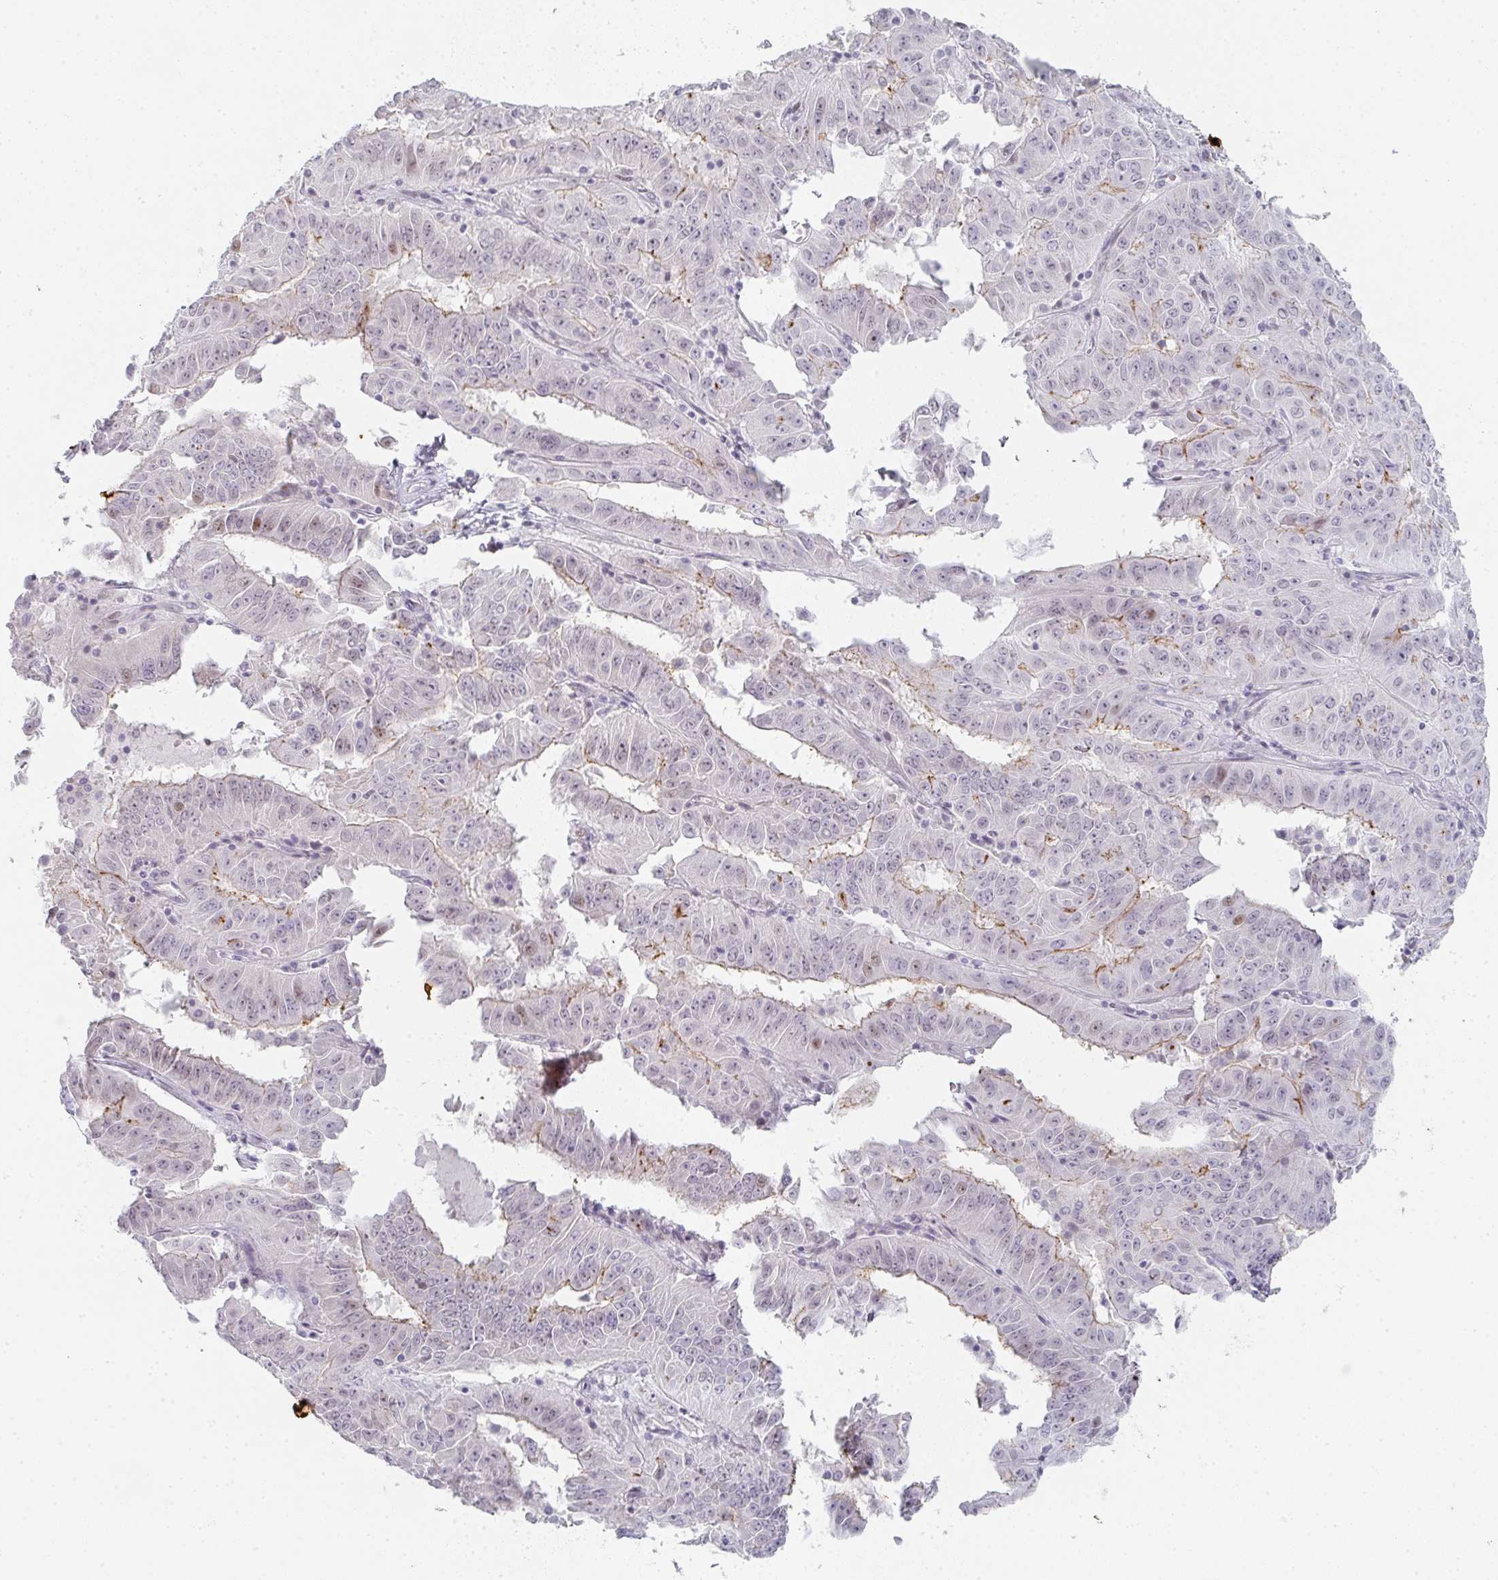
{"staining": {"intensity": "negative", "quantity": "none", "location": "none"}, "tissue": "pancreatic cancer", "cell_type": "Tumor cells", "image_type": "cancer", "snomed": [{"axis": "morphology", "description": "Adenocarcinoma, NOS"}, {"axis": "topography", "description": "Pancreas"}], "caption": "Immunohistochemistry image of neoplastic tissue: human pancreatic cancer (adenocarcinoma) stained with DAB displays no significant protein positivity in tumor cells.", "gene": "POU2AF2", "patient": {"sex": "male", "age": 63}}